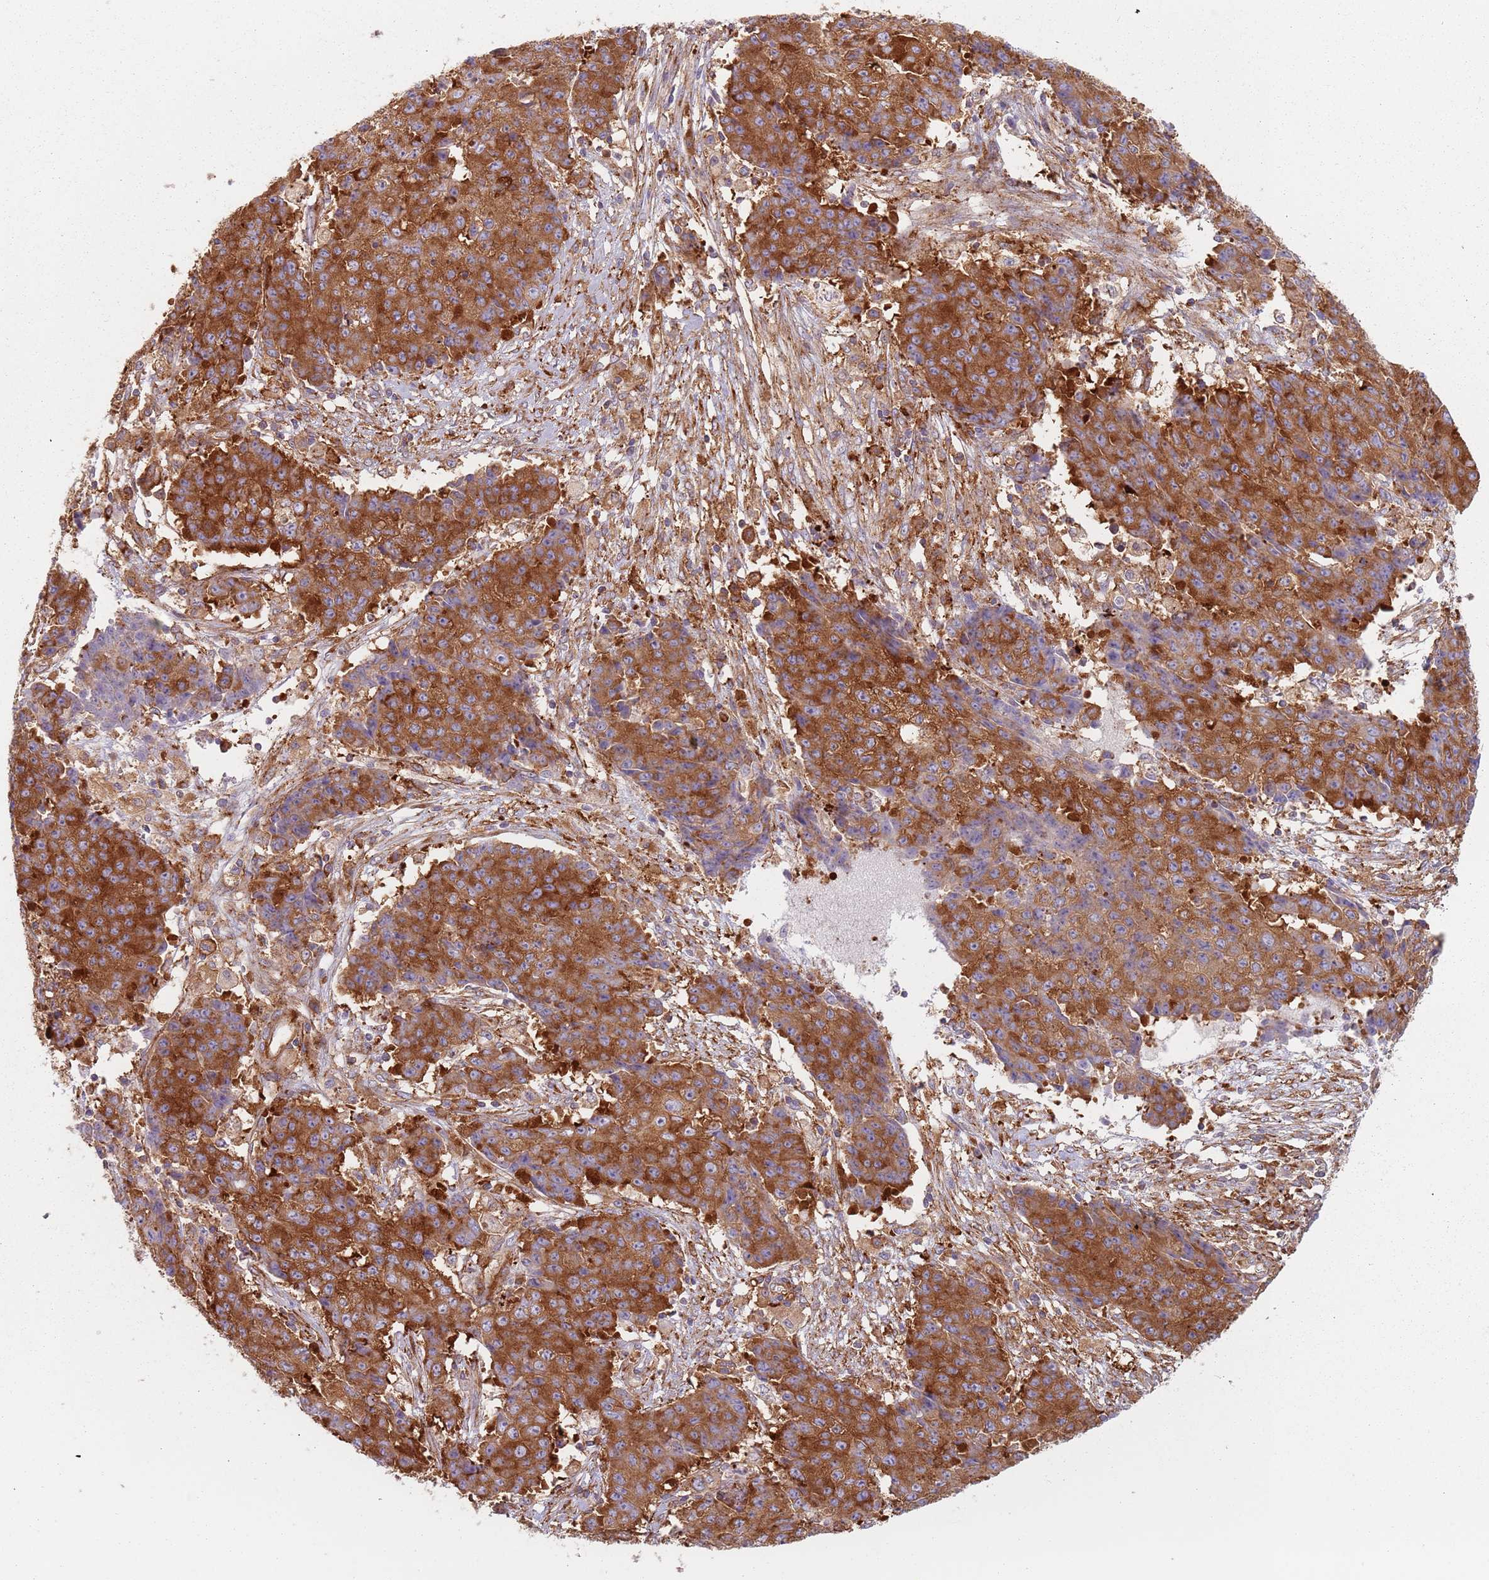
{"staining": {"intensity": "strong", "quantity": ">75%", "location": "cytoplasmic/membranous"}, "tissue": "ovarian cancer", "cell_type": "Tumor cells", "image_type": "cancer", "snomed": [{"axis": "morphology", "description": "Carcinoma, endometroid"}, {"axis": "topography", "description": "Ovary"}], "caption": "High-power microscopy captured an IHC micrograph of endometroid carcinoma (ovarian), revealing strong cytoplasmic/membranous staining in about >75% of tumor cells.", "gene": "TPD52L2", "patient": {"sex": "female", "age": 42}}